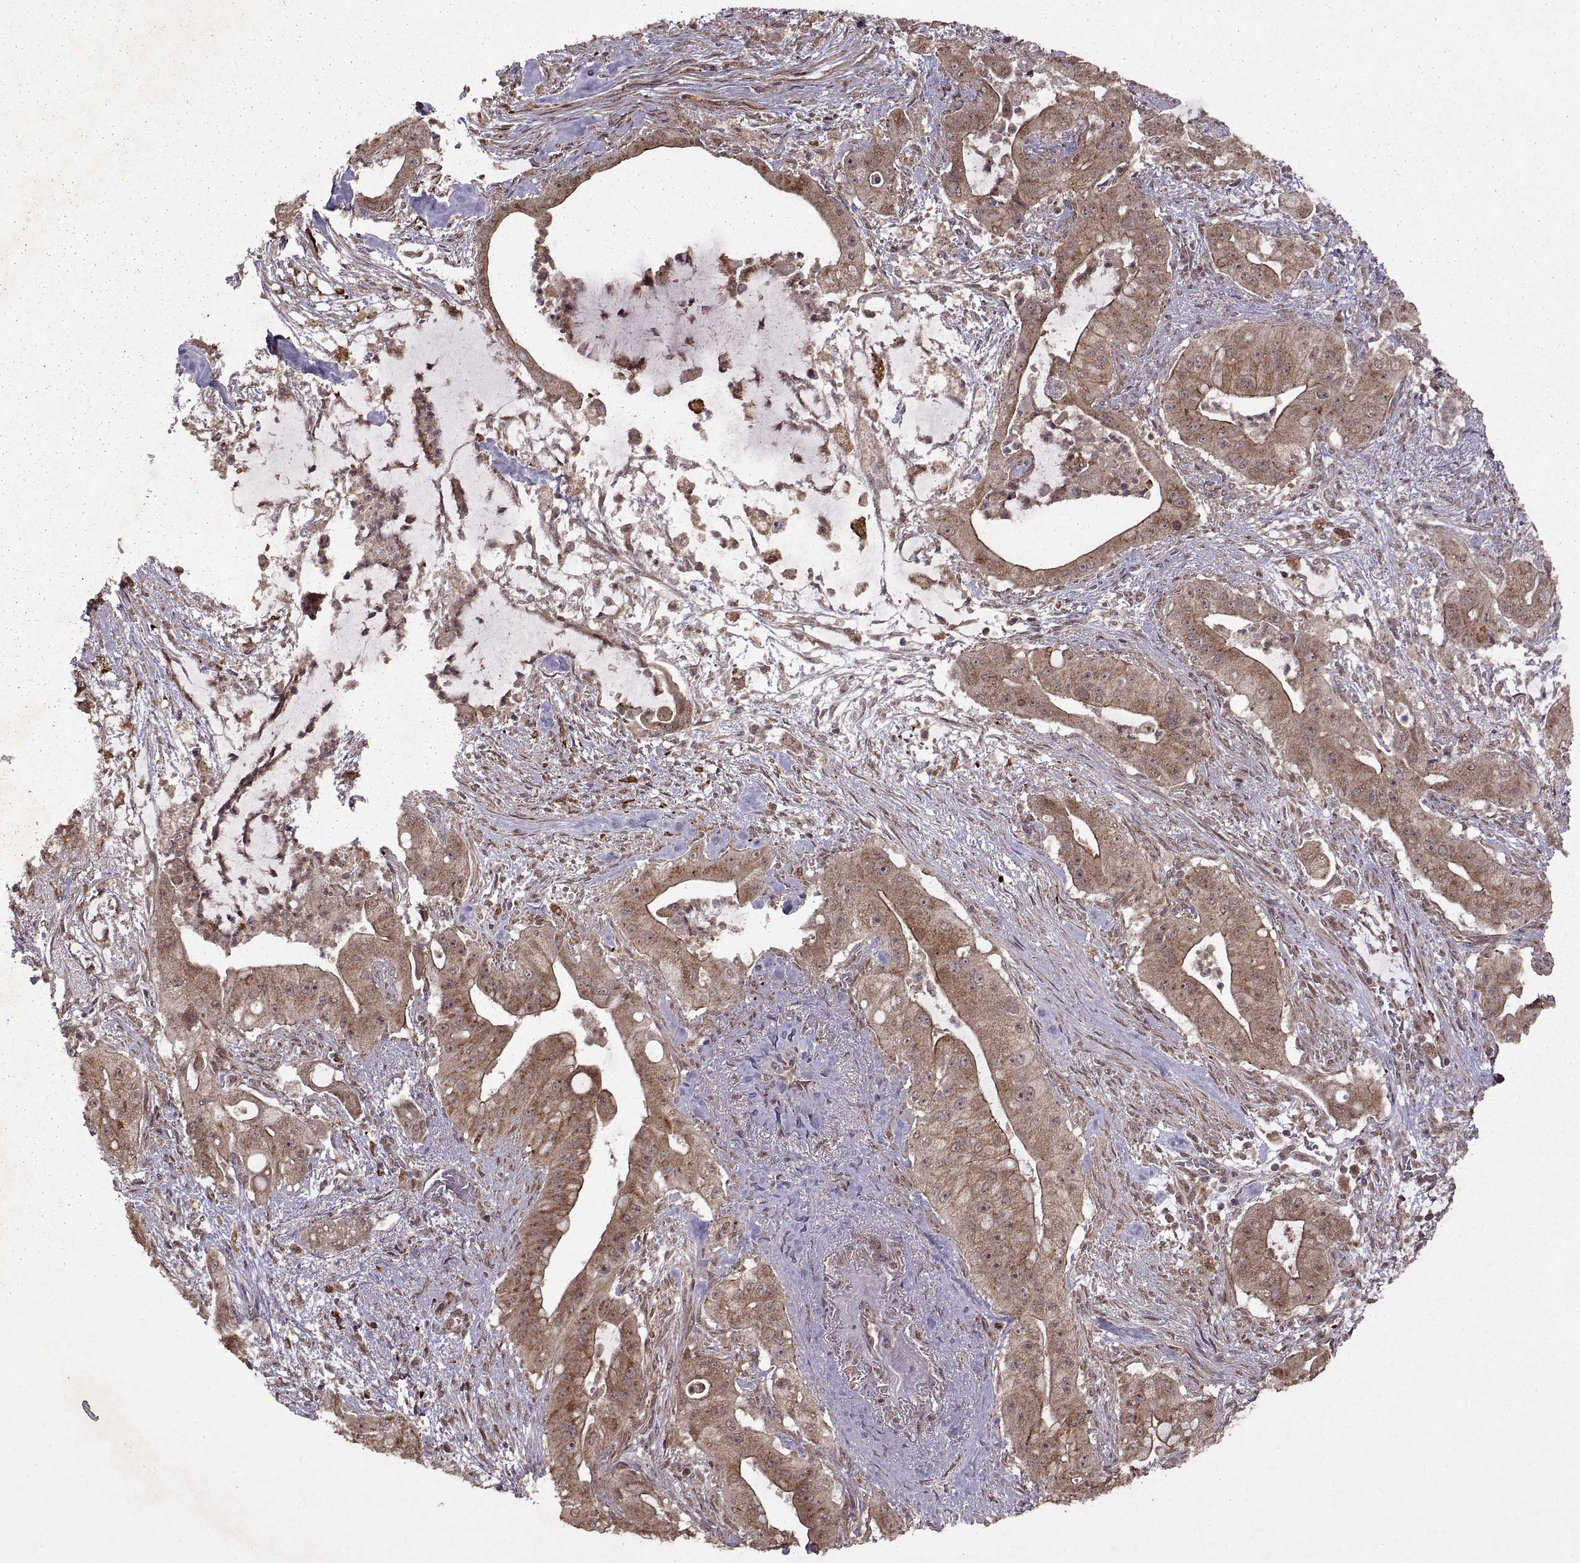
{"staining": {"intensity": "moderate", "quantity": ">75%", "location": "cytoplasmic/membranous"}, "tissue": "pancreatic cancer", "cell_type": "Tumor cells", "image_type": "cancer", "snomed": [{"axis": "morphology", "description": "Normal tissue, NOS"}, {"axis": "morphology", "description": "Inflammation, NOS"}, {"axis": "morphology", "description": "Adenocarcinoma, NOS"}, {"axis": "topography", "description": "Pancreas"}], "caption": "There is medium levels of moderate cytoplasmic/membranous positivity in tumor cells of adenocarcinoma (pancreatic), as demonstrated by immunohistochemical staining (brown color).", "gene": "PTOV1", "patient": {"sex": "male", "age": 57}}